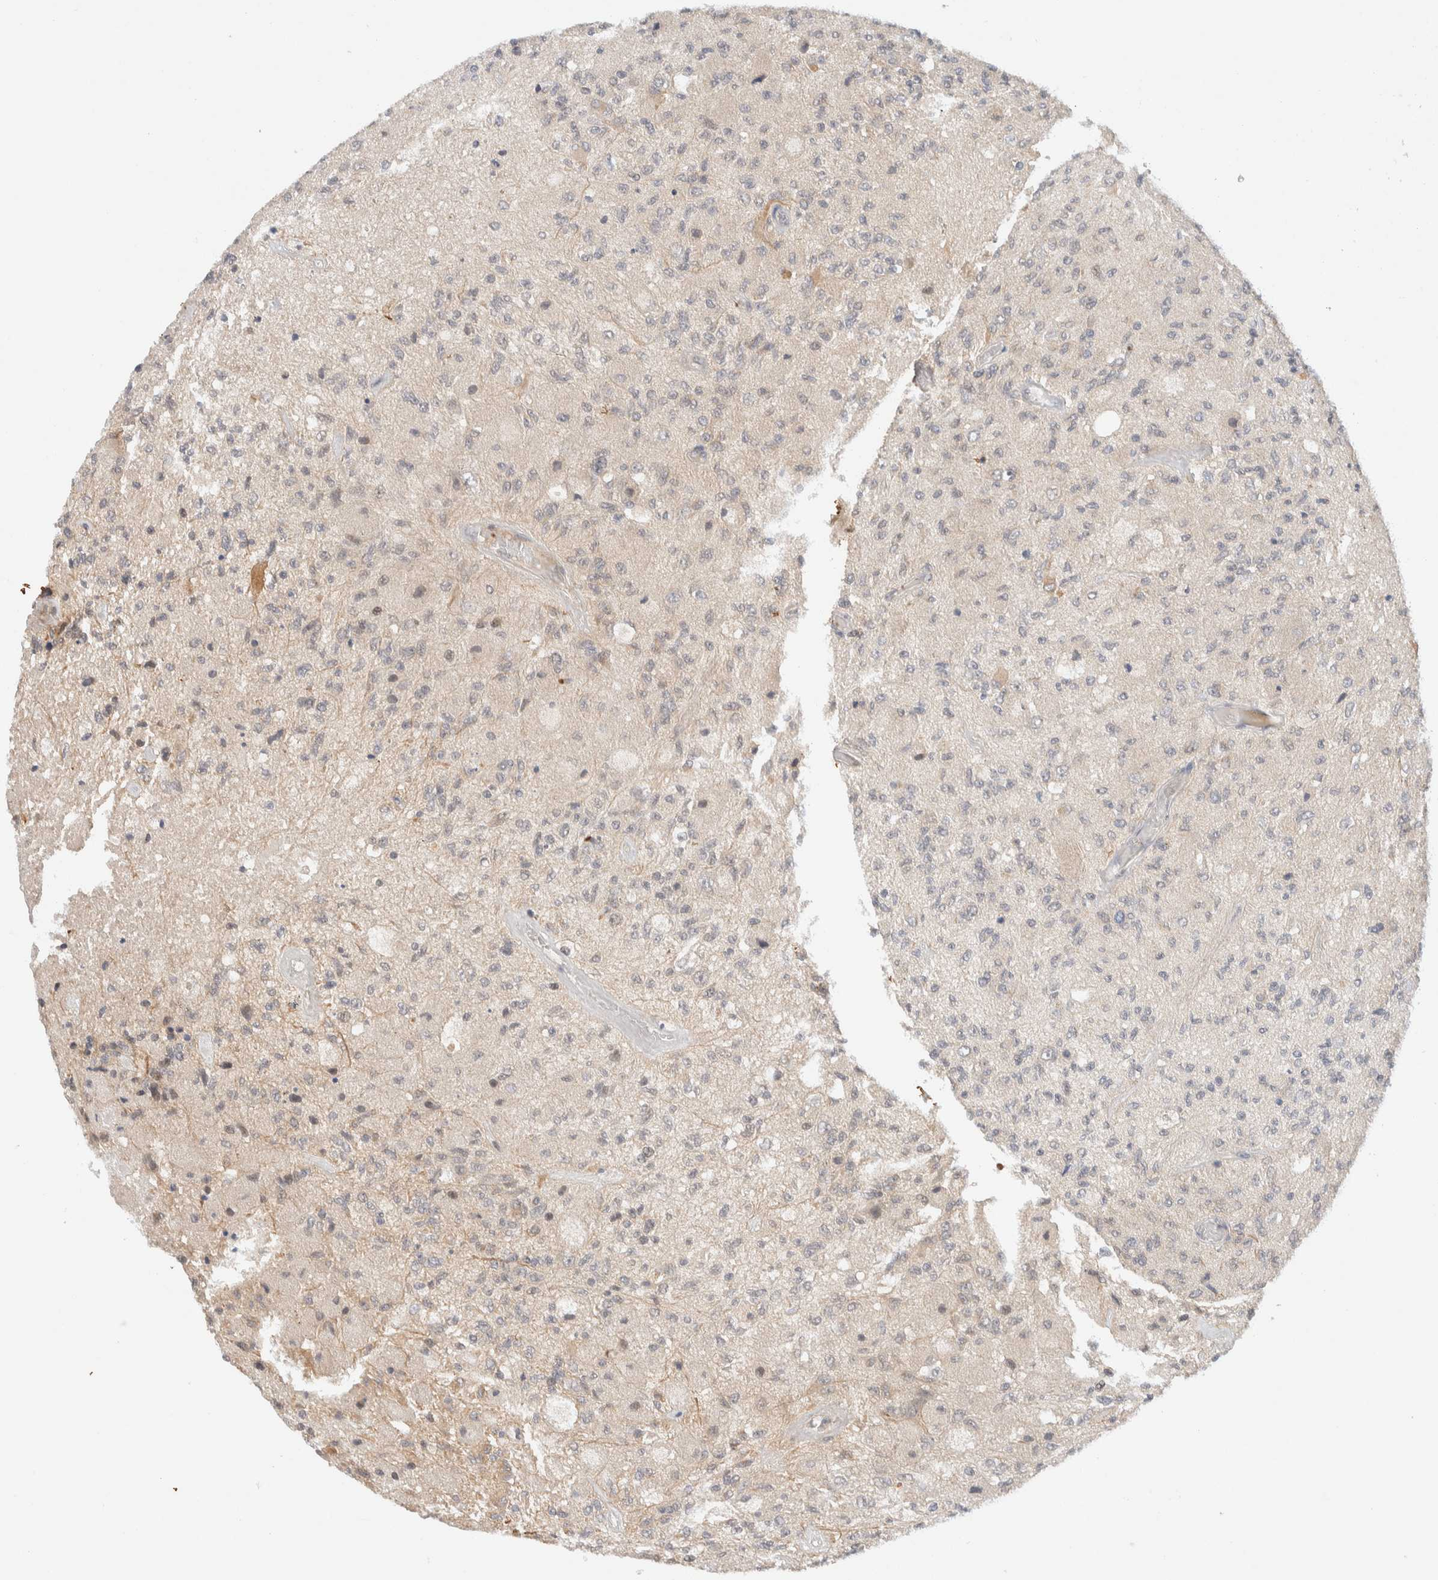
{"staining": {"intensity": "negative", "quantity": "none", "location": "none"}, "tissue": "glioma", "cell_type": "Tumor cells", "image_type": "cancer", "snomed": [{"axis": "morphology", "description": "Normal tissue, NOS"}, {"axis": "morphology", "description": "Glioma, malignant, High grade"}, {"axis": "topography", "description": "Cerebral cortex"}], "caption": "Photomicrograph shows no significant protein positivity in tumor cells of glioma.", "gene": "C8orf76", "patient": {"sex": "male", "age": 77}}